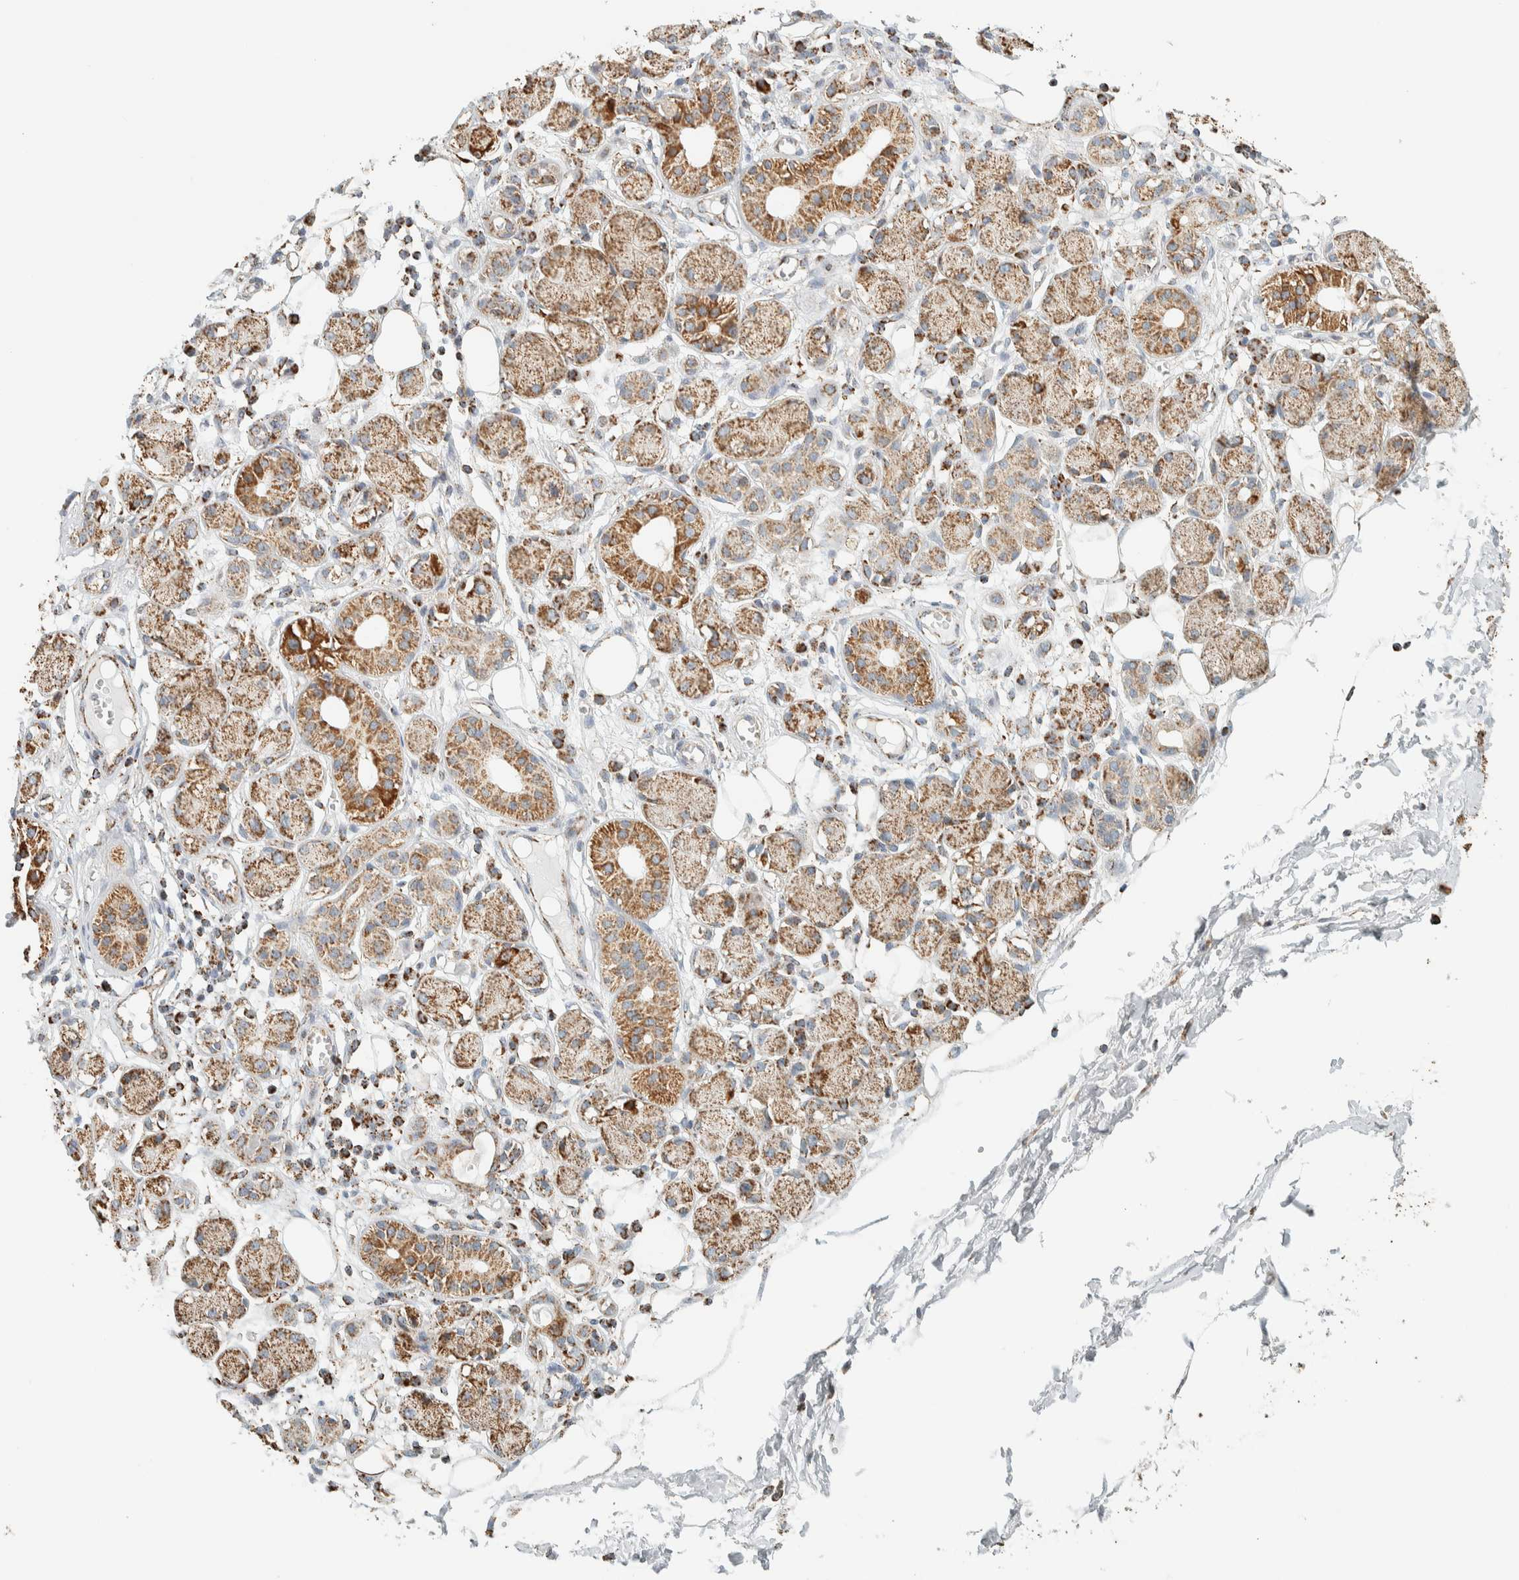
{"staining": {"intensity": "moderate", "quantity": "25%-75%", "location": "cytoplasmic/membranous"}, "tissue": "adipose tissue", "cell_type": "Adipocytes", "image_type": "normal", "snomed": [{"axis": "morphology", "description": "Normal tissue, NOS"}, {"axis": "morphology", "description": "Inflammation, NOS"}, {"axis": "topography", "description": "Vascular tissue"}, {"axis": "topography", "description": "Salivary gland"}], "caption": "DAB (3,3'-diaminobenzidine) immunohistochemical staining of unremarkable adipose tissue displays moderate cytoplasmic/membranous protein staining in about 25%-75% of adipocytes. Using DAB (brown) and hematoxylin (blue) stains, captured at high magnification using brightfield microscopy.", "gene": "ZNF454", "patient": {"sex": "female", "age": 75}}